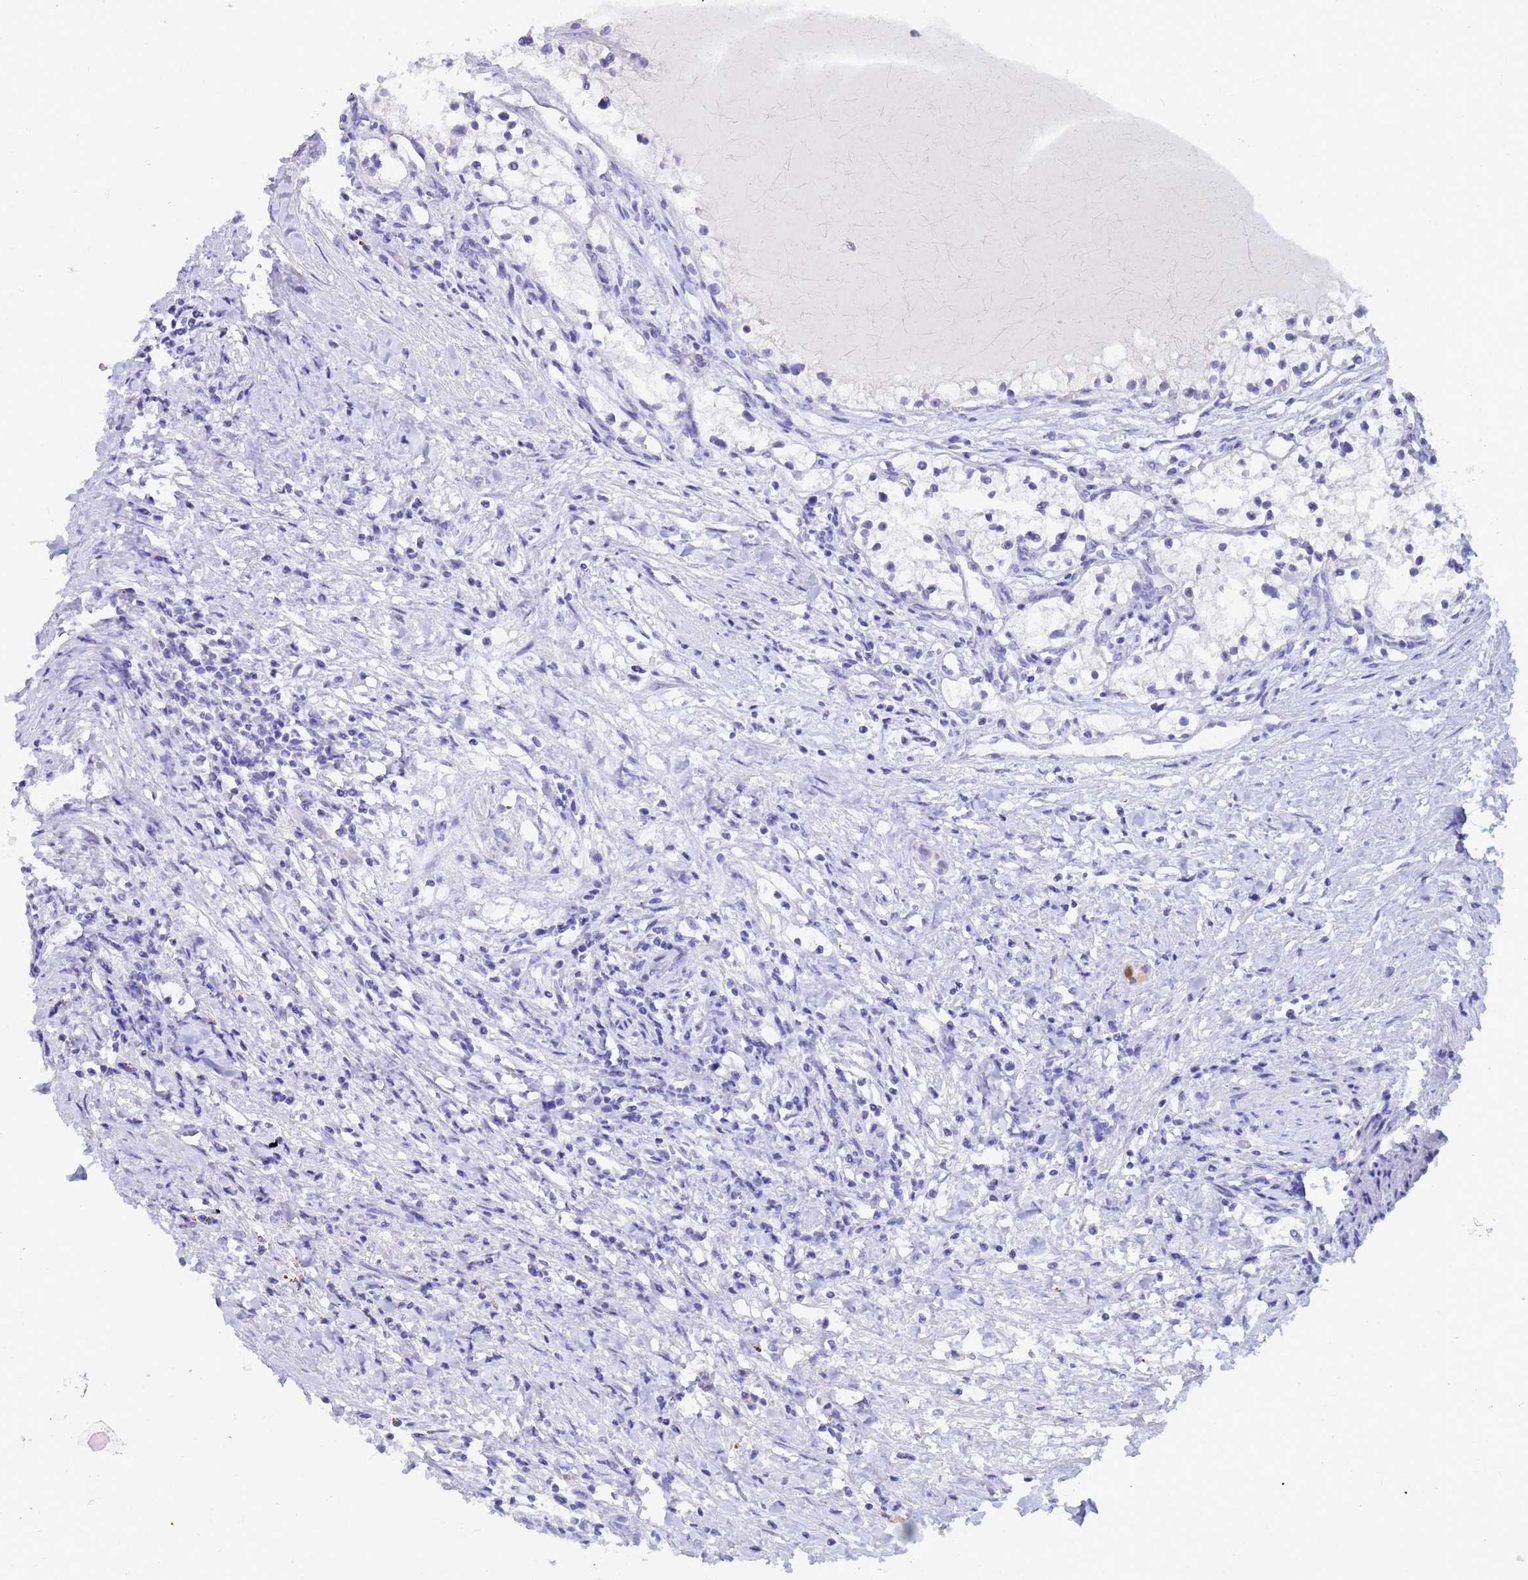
{"staining": {"intensity": "negative", "quantity": "none", "location": "none"}, "tissue": "renal cancer", "cell_type": "Tumor cells", "image_type": "cancer", "snomed": [{"axis": "morphology", "description": "Normal tissue, NOS"}, {"axis": "morphology", "description": "Adenocarcinoma, NOS"}, {"axis": "topography", "description": "Kidney"}], "caption": "High magnification brightfield microscopy of renal cancer stained with DAB (3,3'-diaminobenzidine) (brown) and counterstained with hematoxylin (blue): tumor cells show no significant positivity.", "gene": "AKR1C2", "patient": {"sex": "male", "age": 68}}